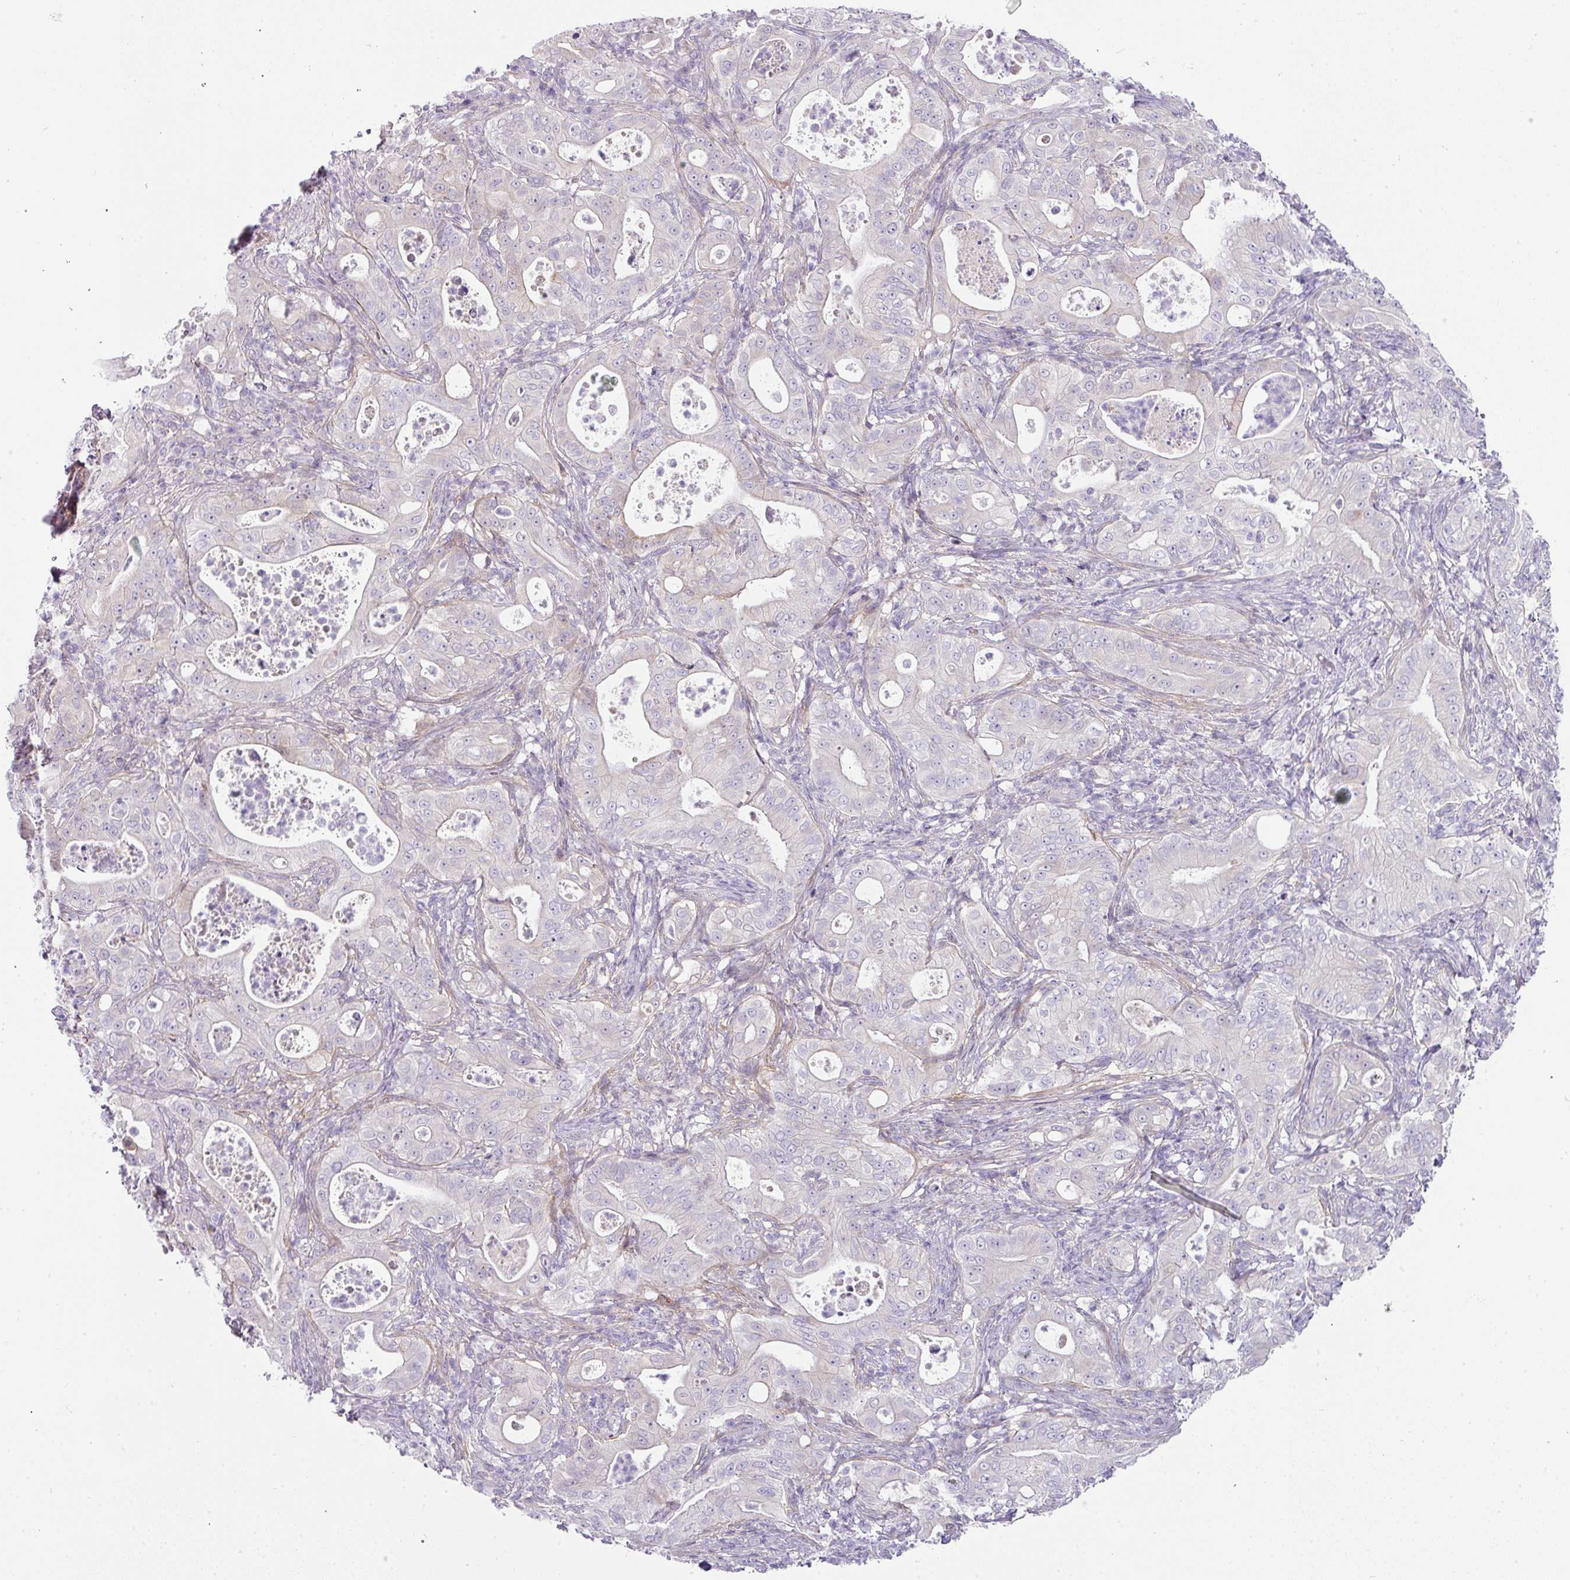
{"staining": {"intensity": "negative", "quantity": "none", "location": "none"}, "tissue": "pancreatic cancer", "cell_type": "Tumor cells", "image_type": "cancer", "snomed": [{"axis": "morphology", "description": "Adenocarcinoma, NOS"}, {"axis": "topography", "description": "Pancreas"}], "caption": "An IHC histopathology image of pancreatic adenocarcinoma is shown. There is no staining in tumor cells of pancreatic adenocarcinoma.", "gene": "OR52N1", "patient": {"sex": "male", "age": 71}}